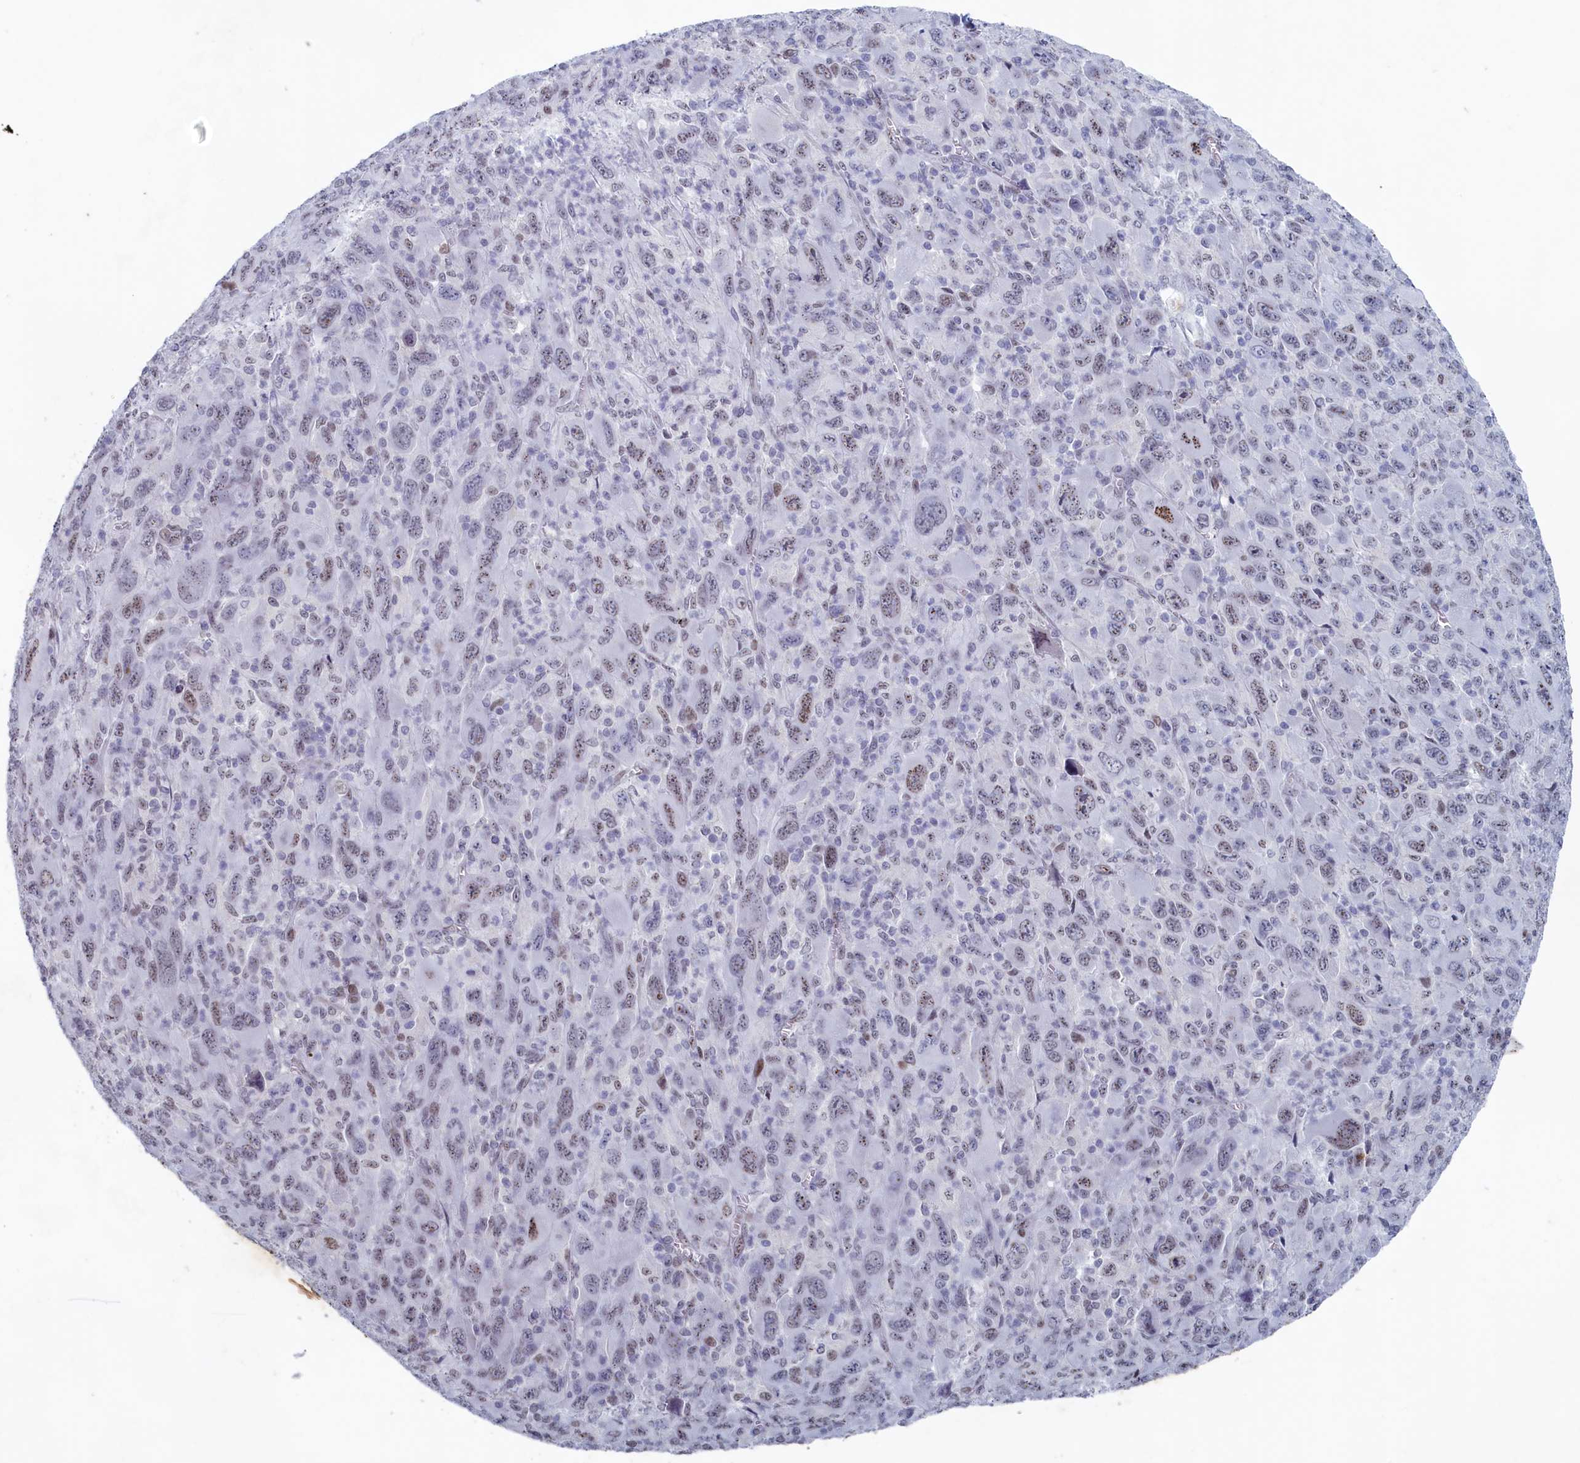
{"staining": {"intensity": "weak", "quantity": "25%-75%", "location": "nuclear"}, "tissue": "melanoma", "cell_type": "Tumor cells", "image_type": "cancer", "snomed": [{"axis": "morphology", "description": "Malignant melanoma, Metastatic site"}, {"axis": "topography", "description": "Skin"}], "caption": "Approximately 25%-75% of tumor cells in malignant melanoma (metastatic site) show weak nuclear protein staining as visualized by brown immunohistochemical staining.", "gene": "WDR76", "patient": {"sex": "female", "age": 56}}